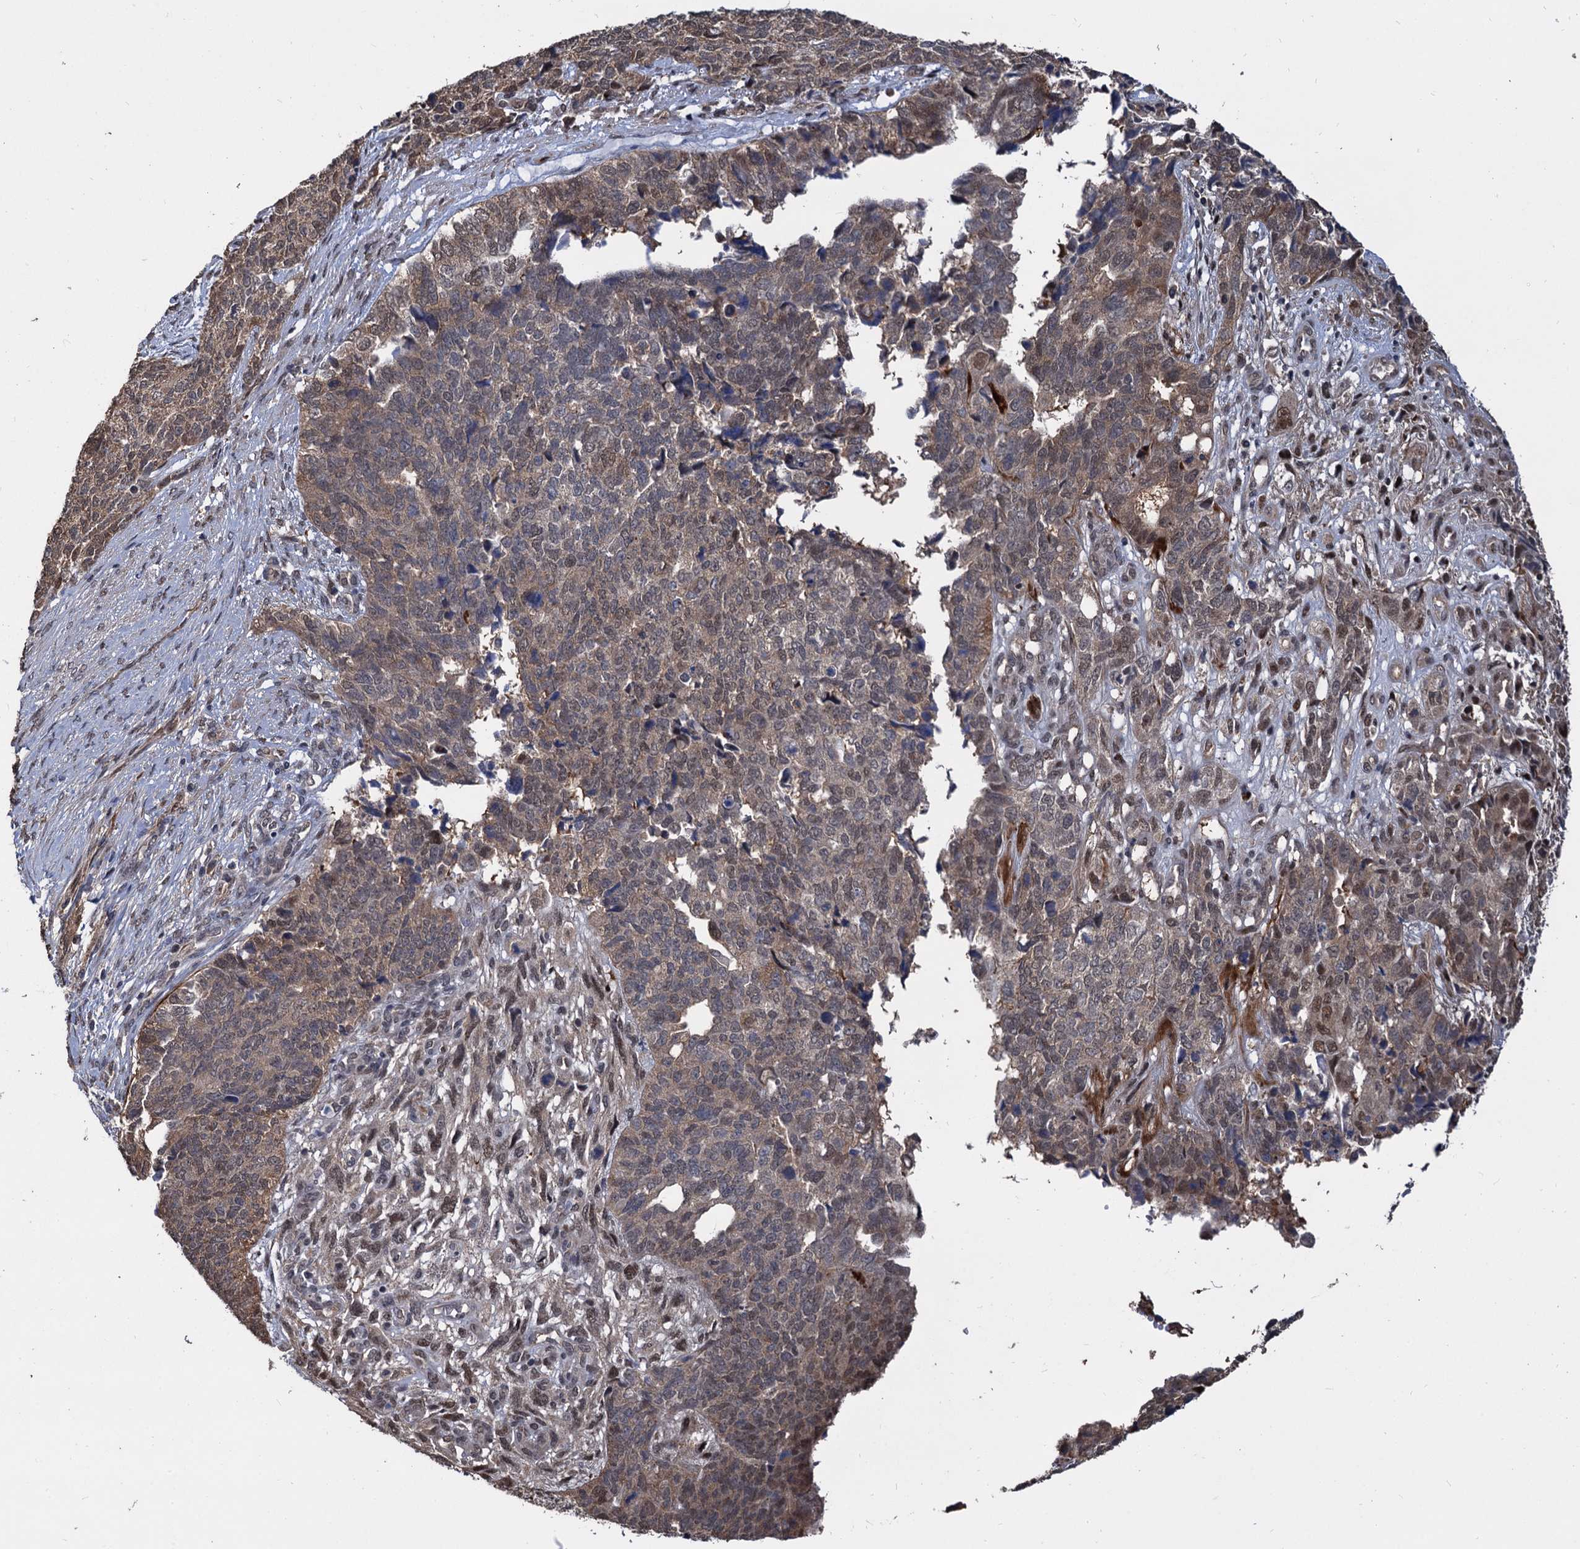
{"staining": {"intensity": "weak", "quantity": ">75%", "location": "cytoplasmic/membranous,nuclear"}, "tissue": "cervical cancer", "cell_type": "Tumor cells", "image_type": "cancer", "snomed": [{"axis": "morphology", "description": "Squamous cell carcinoma, NOS"}, {"axis": "topography", "description": "Cervix"}], "caption": "IHC micrograph of neoplastic tissue: human cervical squamous cell carcinoma stained using immunohistochemistry (IHC) exhibits low levels of weak protein expression localized specifically in the cytoplasmic/membranous and nuclear of tumor cells, appearing as a cytoplasmic/membranous and nuclear brown color.", "gene": "PSMD4", "patient": {"sex": "female", "age": 63}}